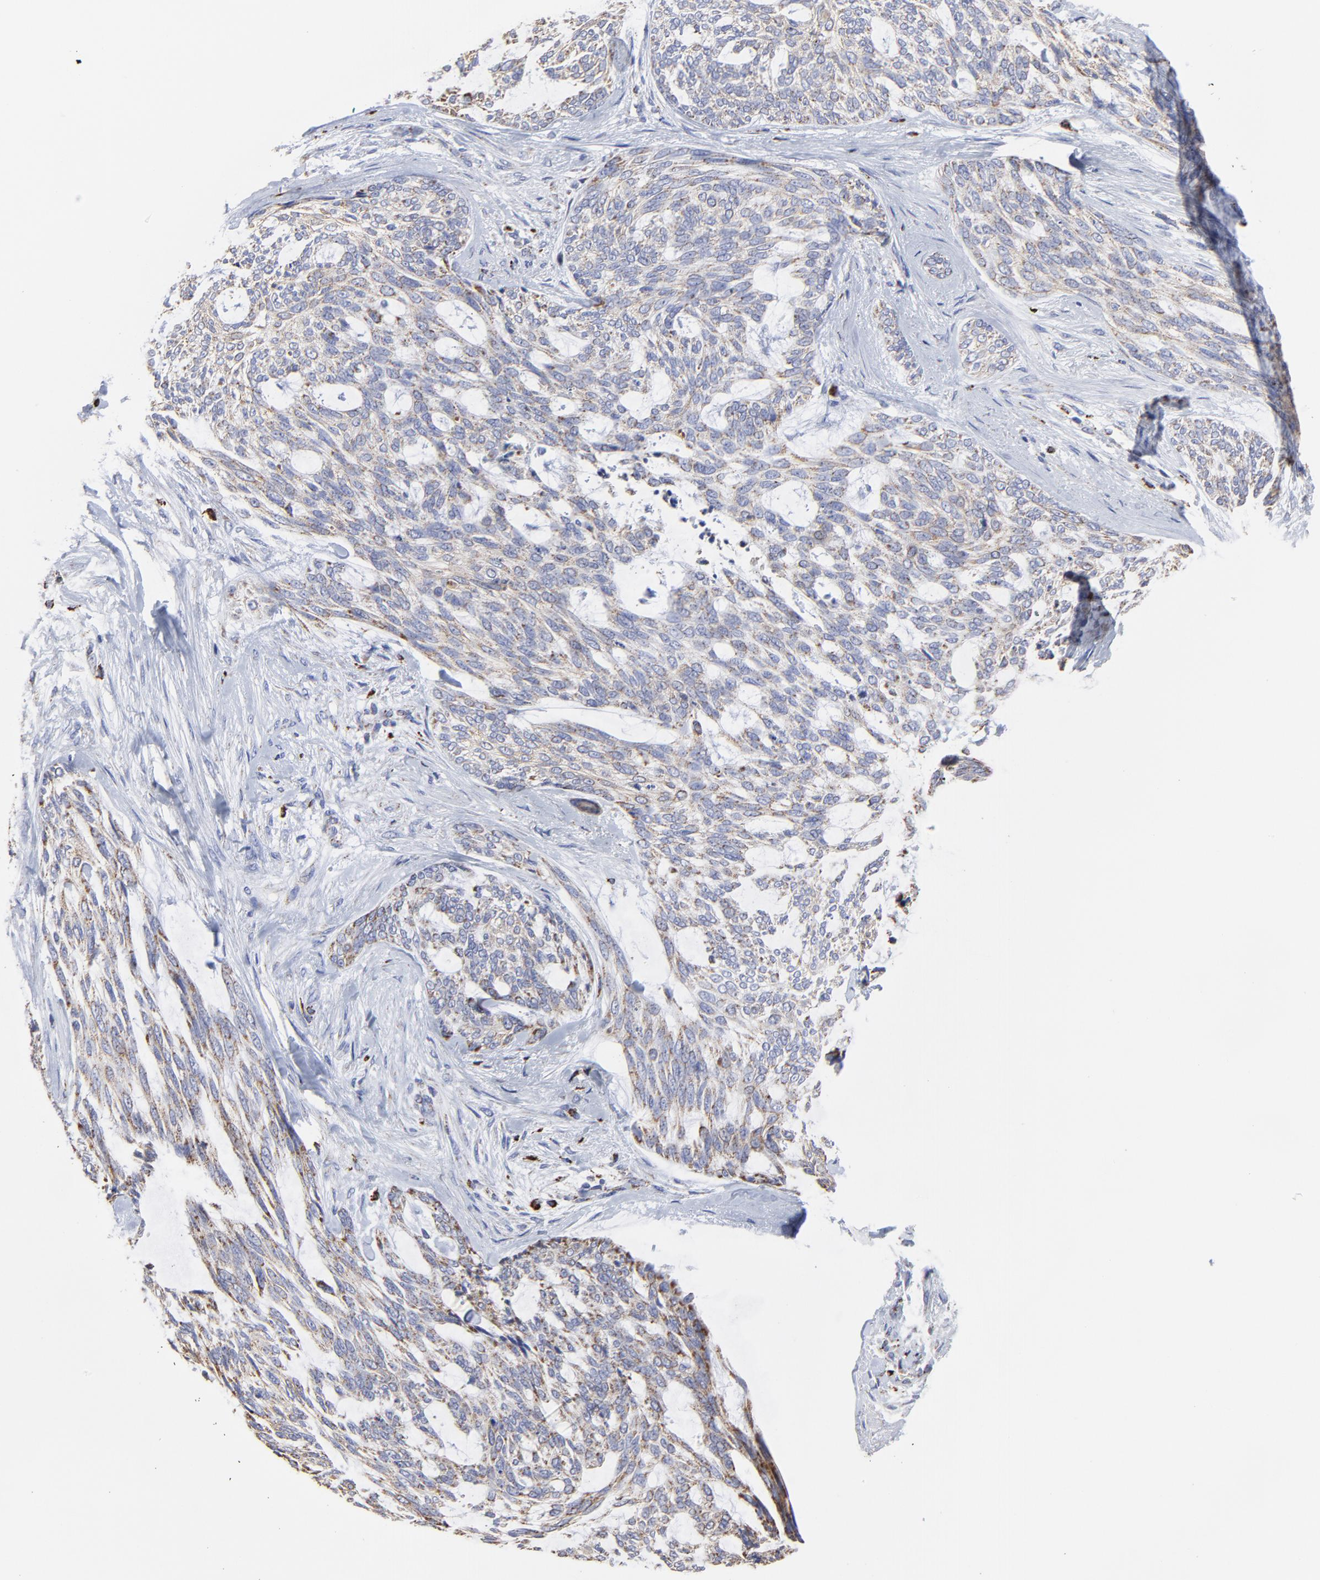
{"staining": {"intensity": "weak", "quantity": "25%-75%", "location": "cytoplasmic/membranous"}, "tissue": "skin cancer", "cell_type": "Tumor cells", "image_type": "cancer", "snomed": [{"axis": "morphology", "description": "Normal tissue, NOS"}, {"axis": "morphology", "description": "Basal cell carcinoma"}, {"axis": "topography", "description": "Skin"}], "caption": "An immunohistochemistry (IHC) micrograph of neoplastic tissue is shown. Protein staining in brown labels weak cytoplasmic/membranous positivity in skin basal cell carcinoma within tumor cells.", "gene": "PINK1", "patient": {"sex": "female", "age": 71}}